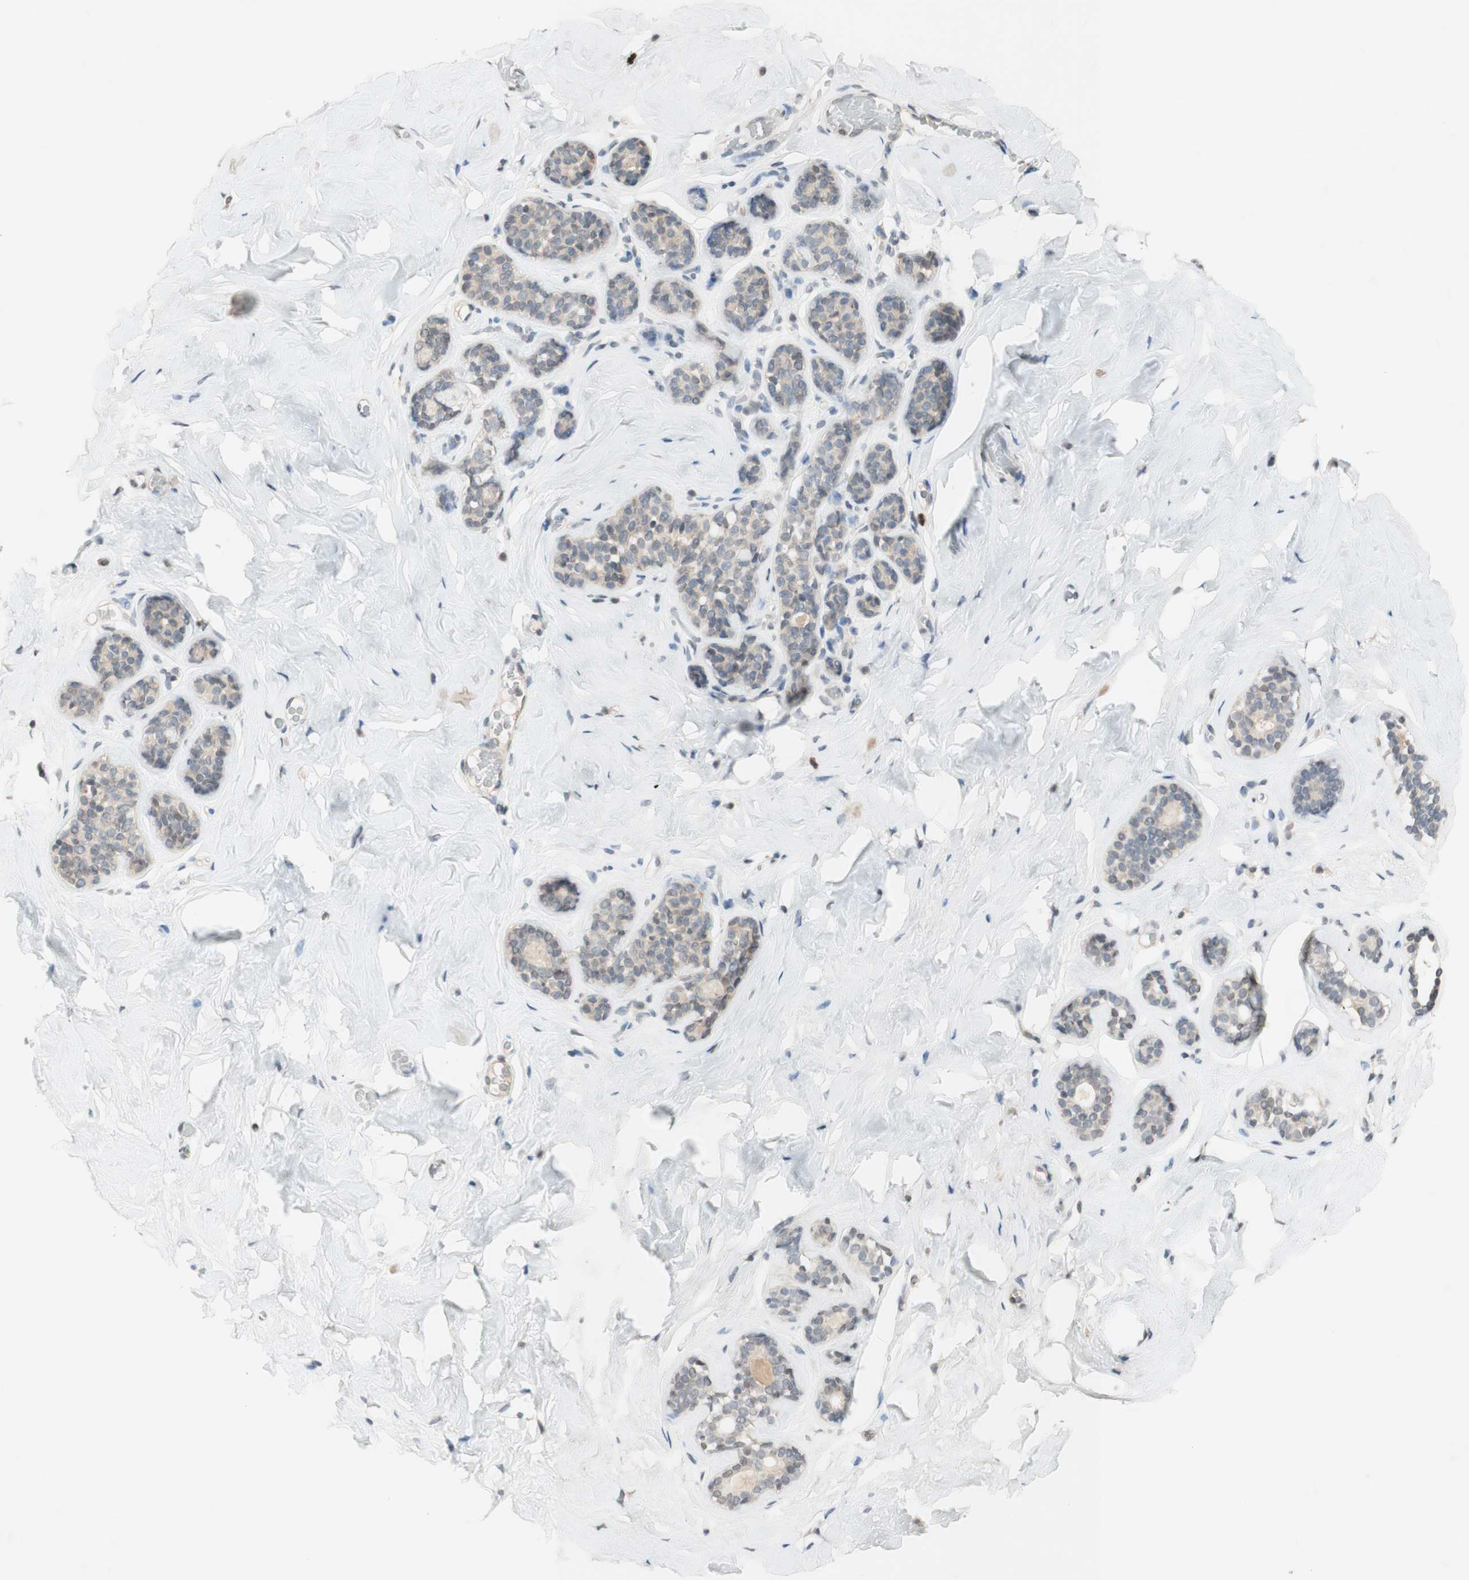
{"staining": {"intensity": "negative", "quantity": "none", "location": "none"}, "tissue": "breast", "cell_type": "Adipocytes", "image_type": "normal", "snomed": [{"axis": "morphology", "description": "Normal tissue, NOS"}, {"axis": "topography", "description": "Breast"}], "caption": "Immunohistochemistry micrograph of benign human breast stained for a protein (brown), which reveals no expression in adipocytes.", "gene": "GLI1", "patient": {"sex": "female", "age": 75}}